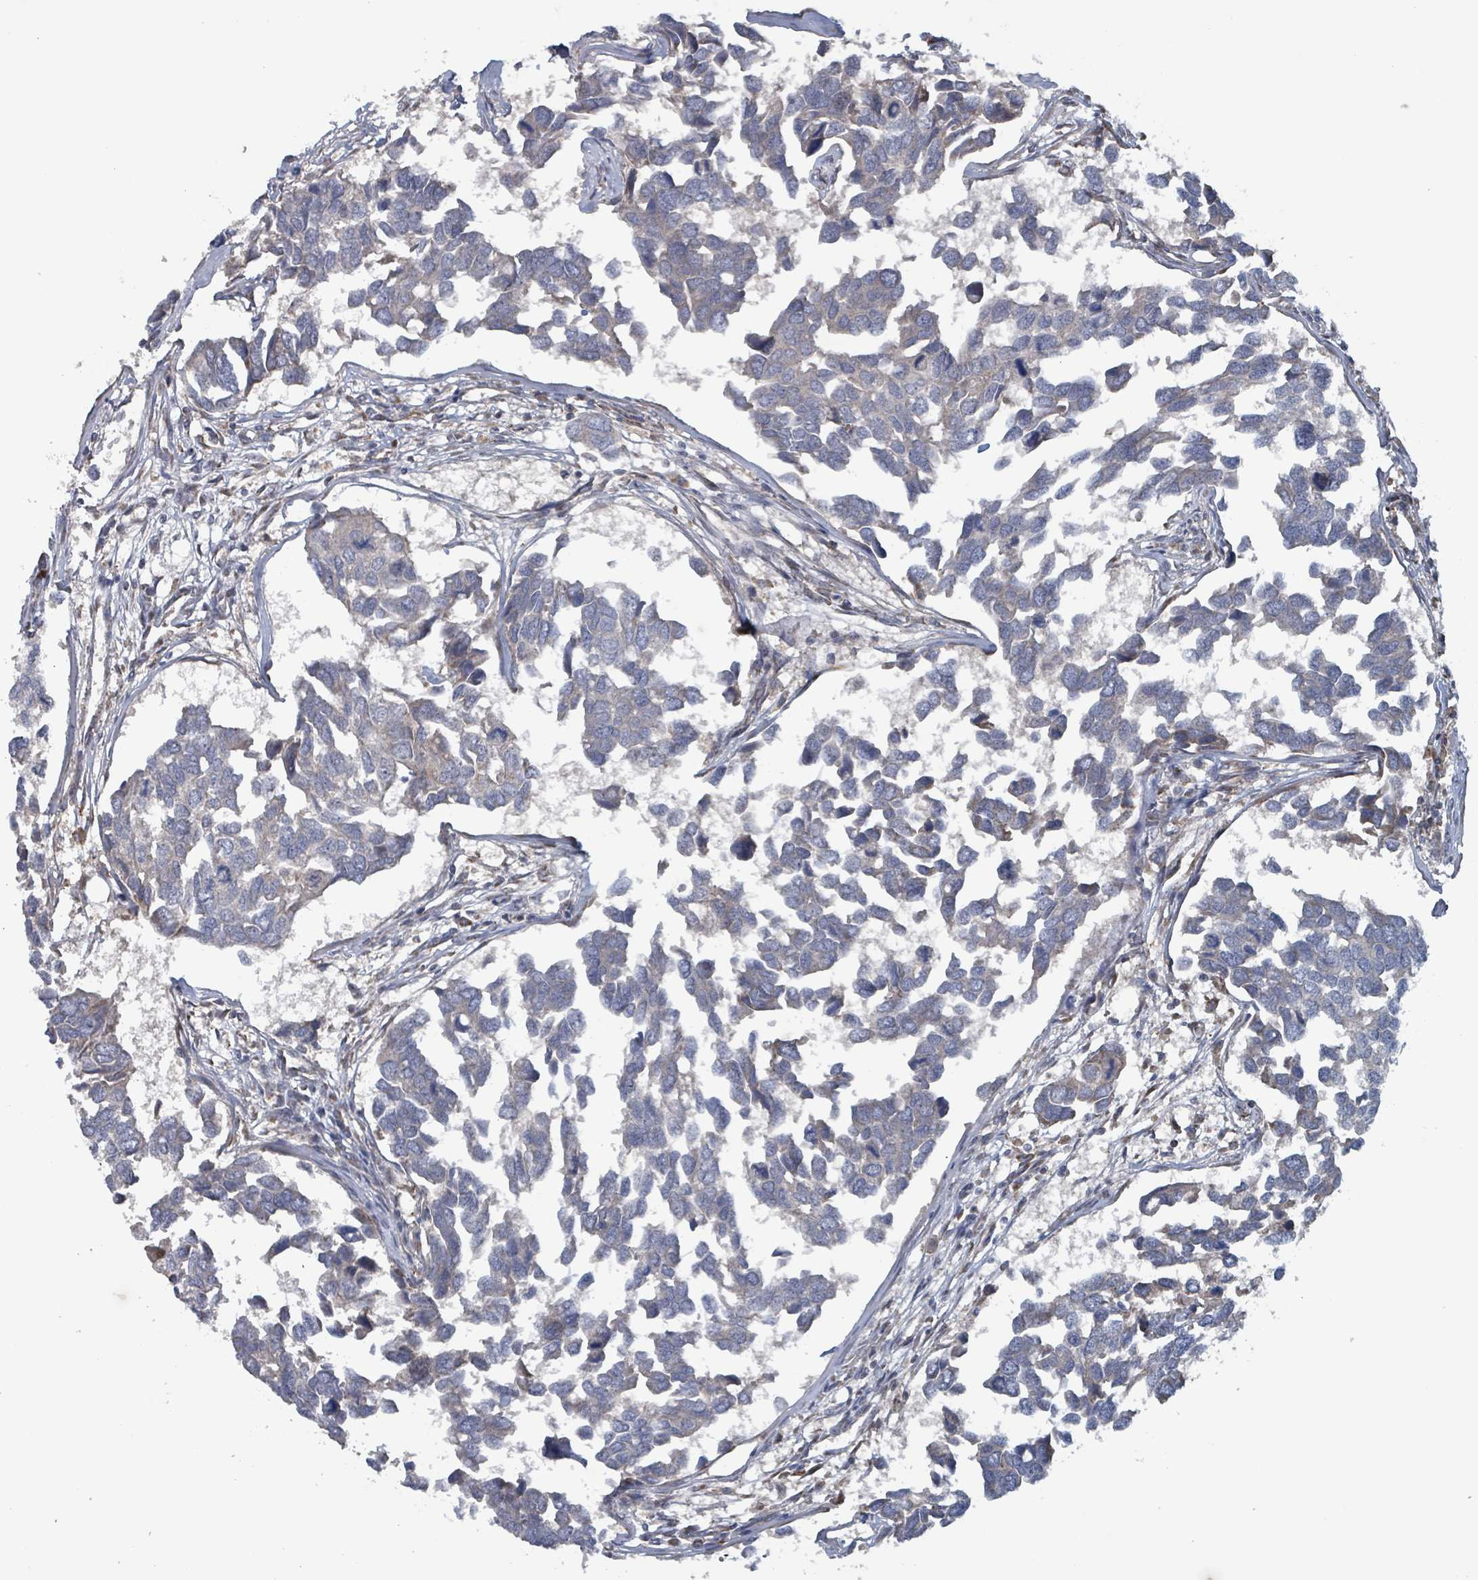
{"staining": {"intensity": "weak", "quantity": "25%-75%", "location": "cytoplasmic/membranous"}, "tissue": "breast cancer", "cell_type": "Tumor cells", "image_type": "cancer", "snomed": [{"axis": "morphology", "description": "Duct carcinoma"}, {"axis": "topography", "description": "Breast"}], "caption": "This micrograph shows immunohistochemistry (IHC) staining of human breast cancer, with low weak cytoplasmic/membranous expression in approximately 25%-75% of tumor cells.", "gene": "HIVEP1", "patient": {"sex": "female", "age": 83}}